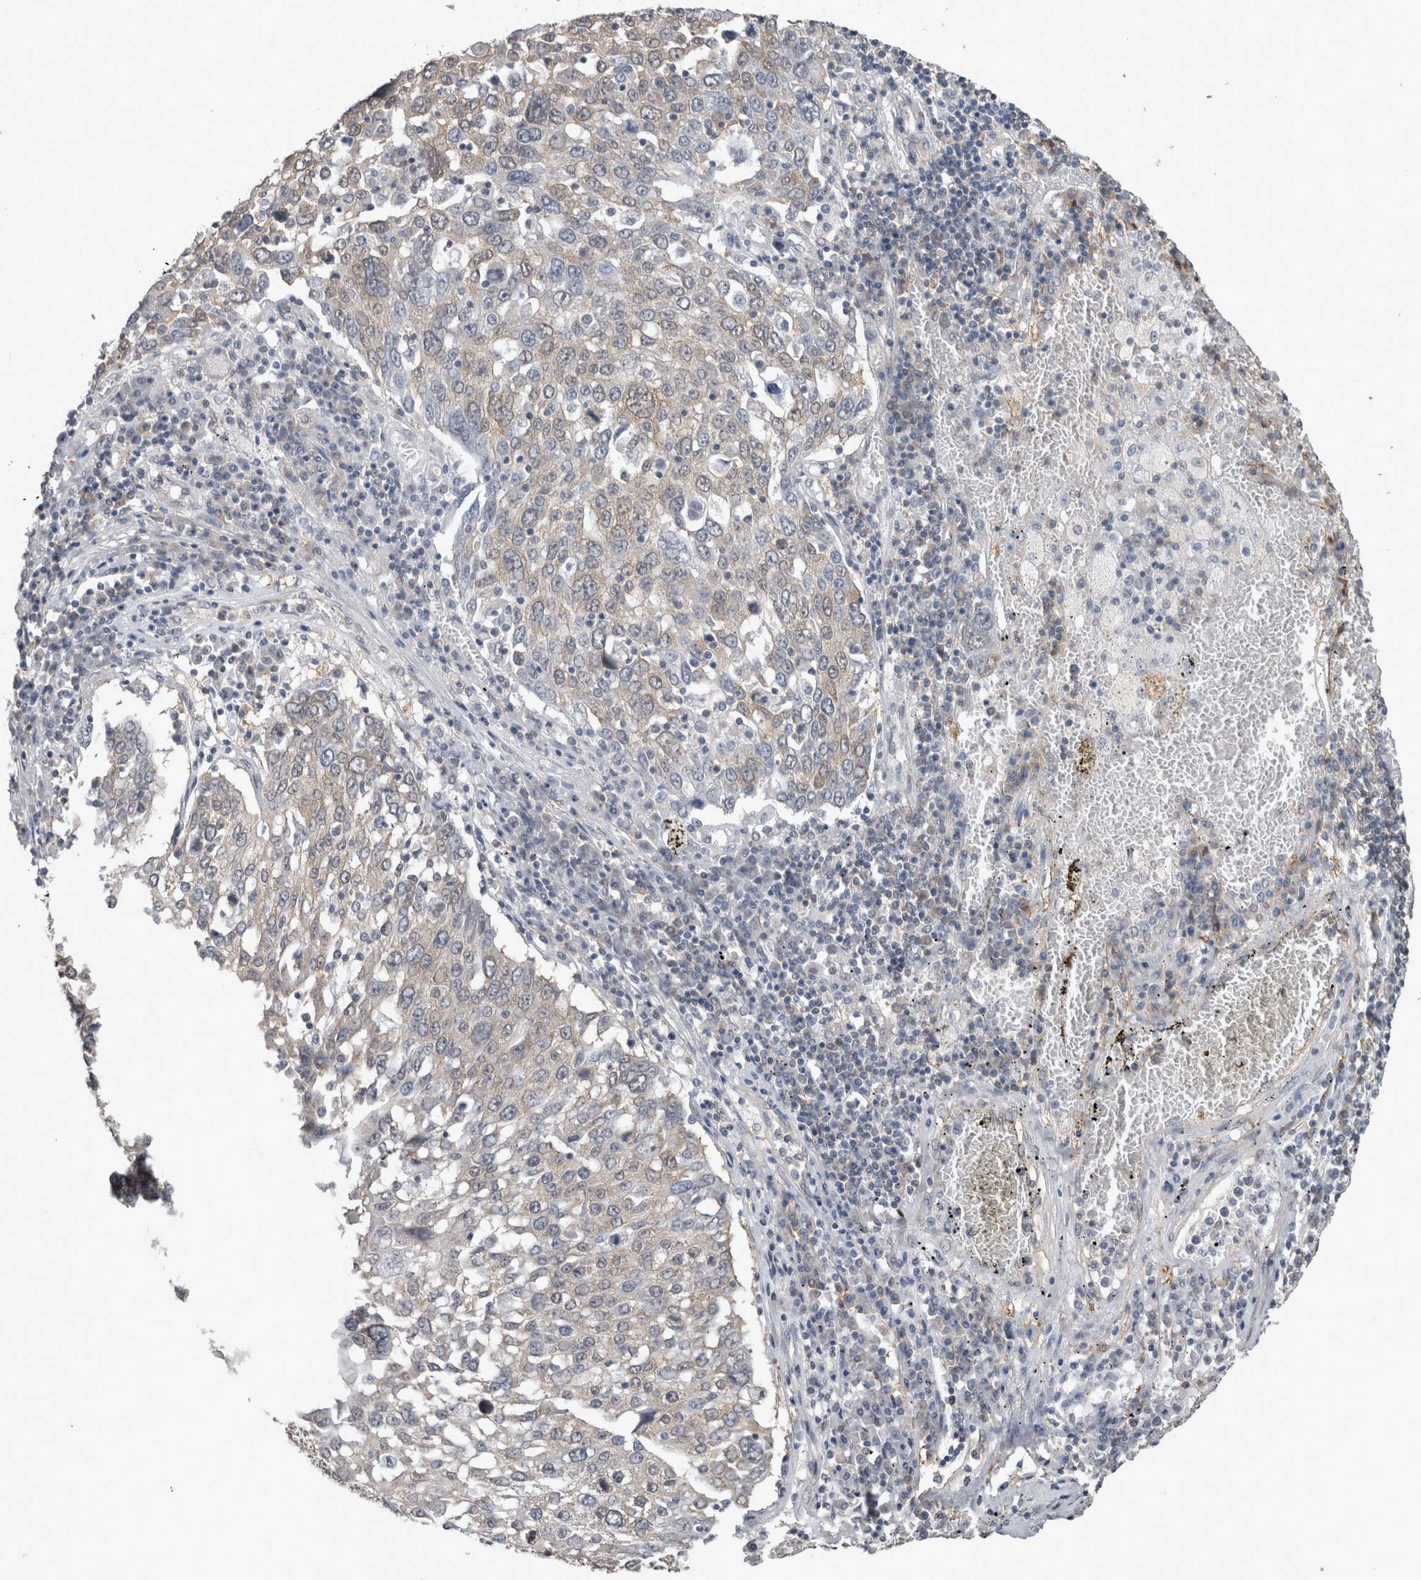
{"staining": {"intensity": "weak", "quantity": "<25%", "location": "cytoplasmic/membranous"}, "tissue": "lung cancer", "cell_type": "Tumor cells", "image_type": "cancer", "snomed": [{"axis": "morphology", "description": "Squamous cell carcinoma, NOS"}, {"axis": "topography", "description": "Lung"}], "caption": "This is an immunohistochemistry histopathology image of human squamous cell carcinoma (lung). There is no expression in tumor cells.", "gene": "DDX6", "patient": {"sex": "male", "age": 65}}